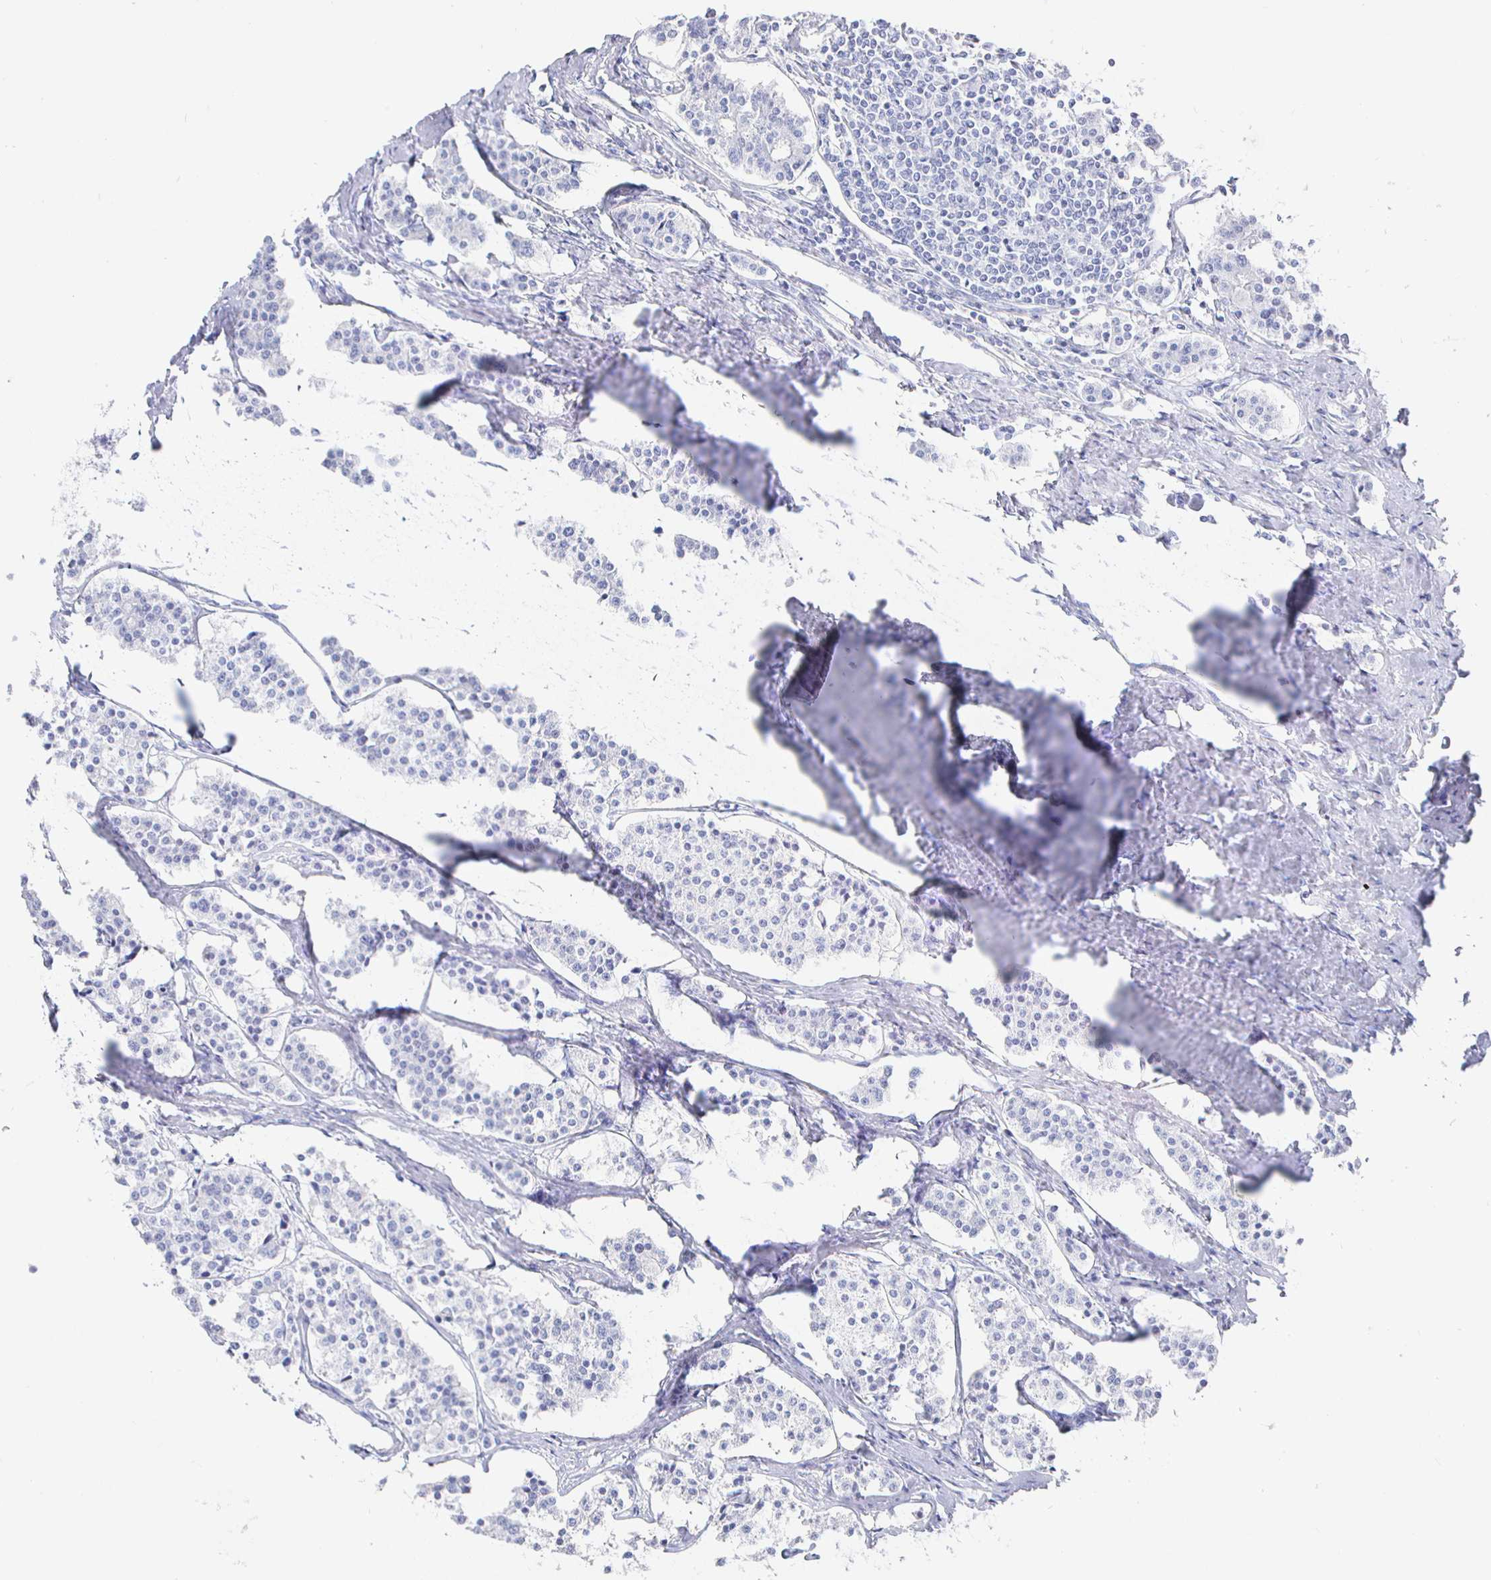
{"staining": {"intensity": "negative", "quantity": "none", "location": "none"}, "tissue": "carcinoid", "cell_type": "Tumor cells", "image_type": "cancer", "snomed": [{"axis": "morphology", "description": "Carcinoid, malignant, NOS"}, {"axis": "topography", "description": "Small intestine"}], "caption": "An immunohistochemistry histopathology image of carcinoid is shown. There is no staining in tumor cells of carcinoid. (IHC, brightfield microscopy, high magnification).", "gene": "CLCA1", "patient": {"sex": "male", "age": 63}}